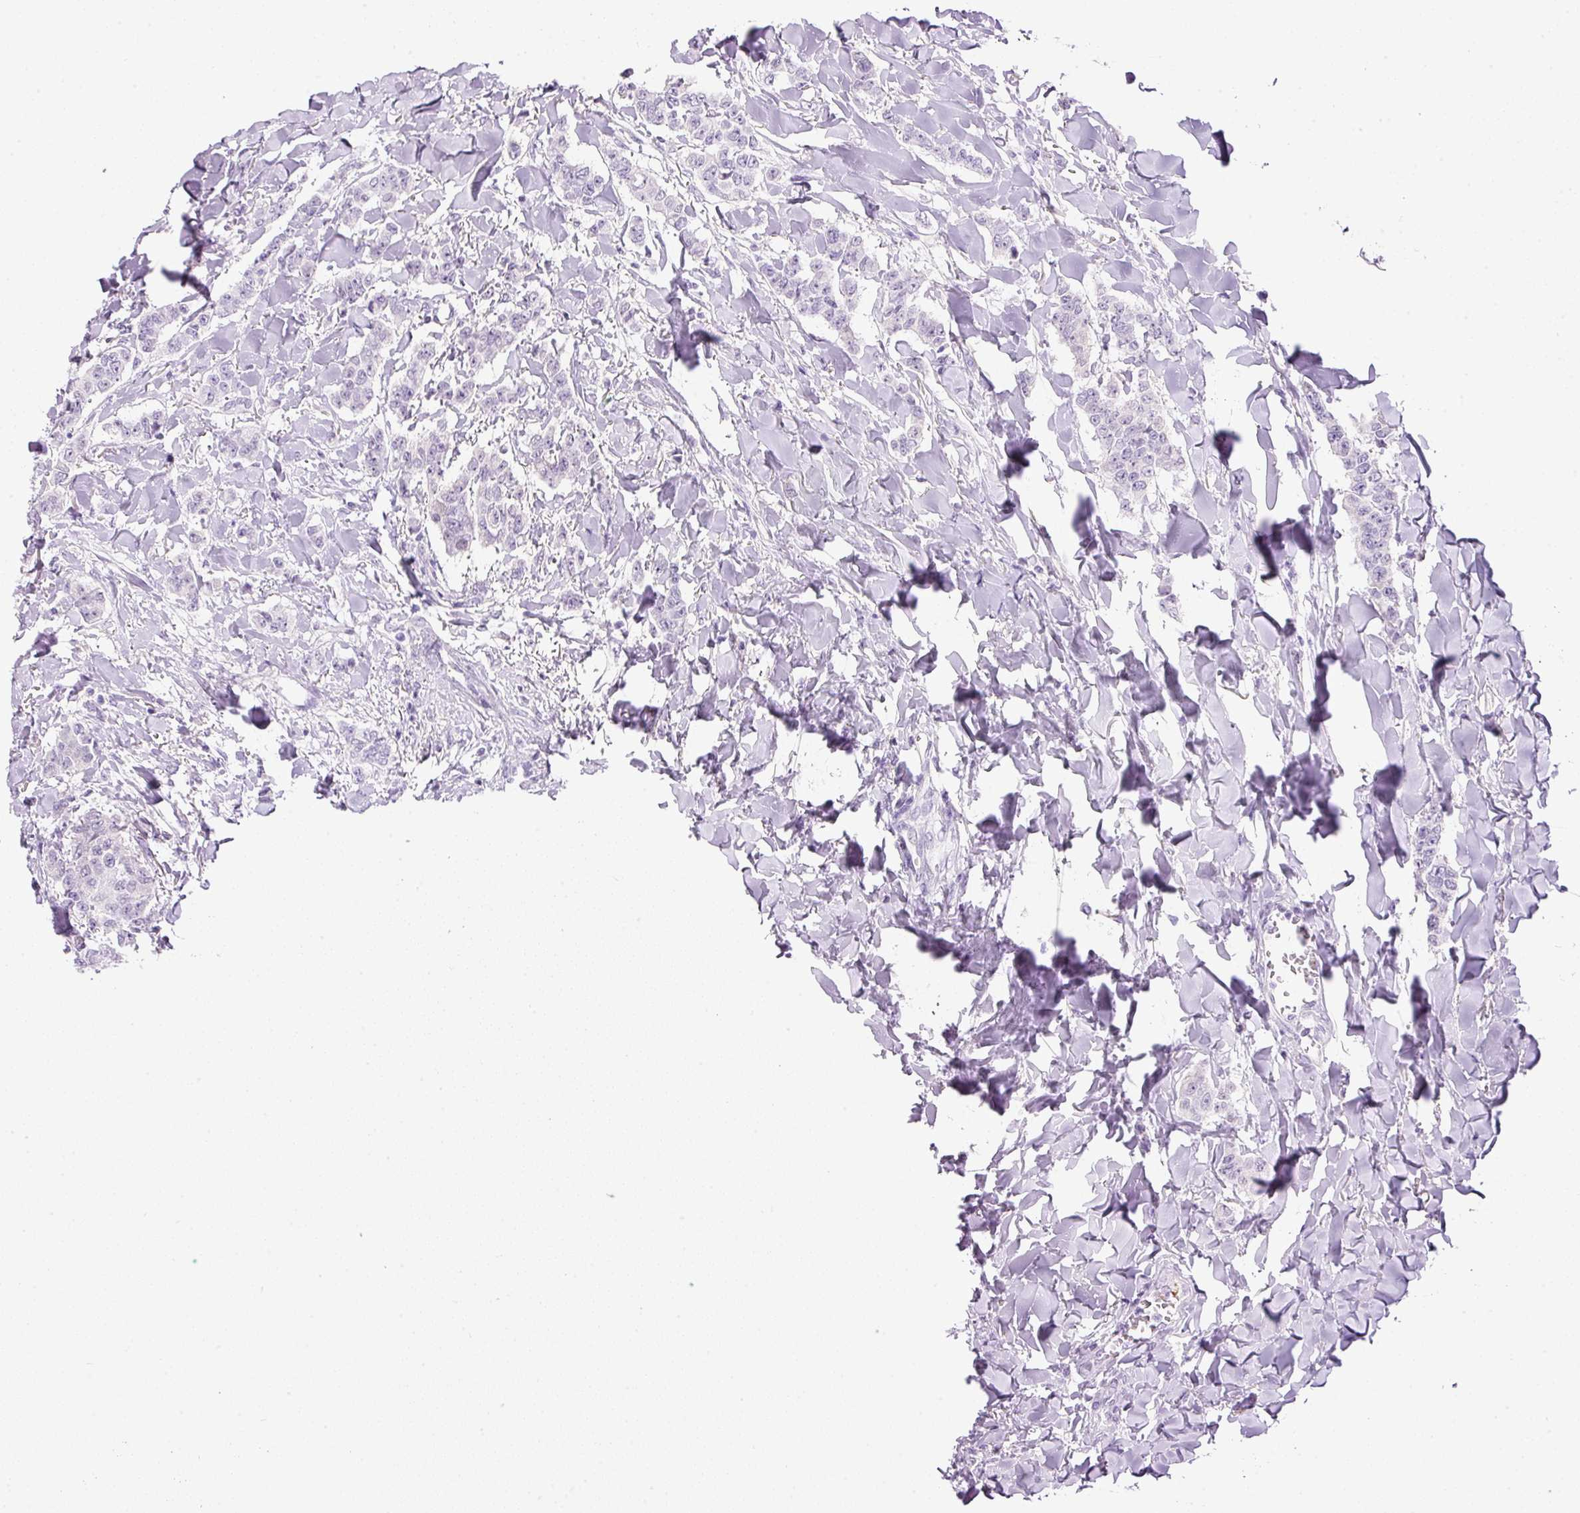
{"staining": {"intensity": "negative", "quantity": "none", "location": "none"}, "tissue": "breast cancer", "cell_type": "Tumor cells", "image_type": "cancer", "snomed": [{"axis": "morphology", "description": "Duct carcinoma"}, {"axis": "topography", "description": "Breast"}], "caption": "Immunohistochemistry image of human invasive ductal carcinoma (breast) stained for a protein (brown), which shows no expression in tumor cells.", "gene": "SRC", "patient": {"sex": "female", "age": 40}}